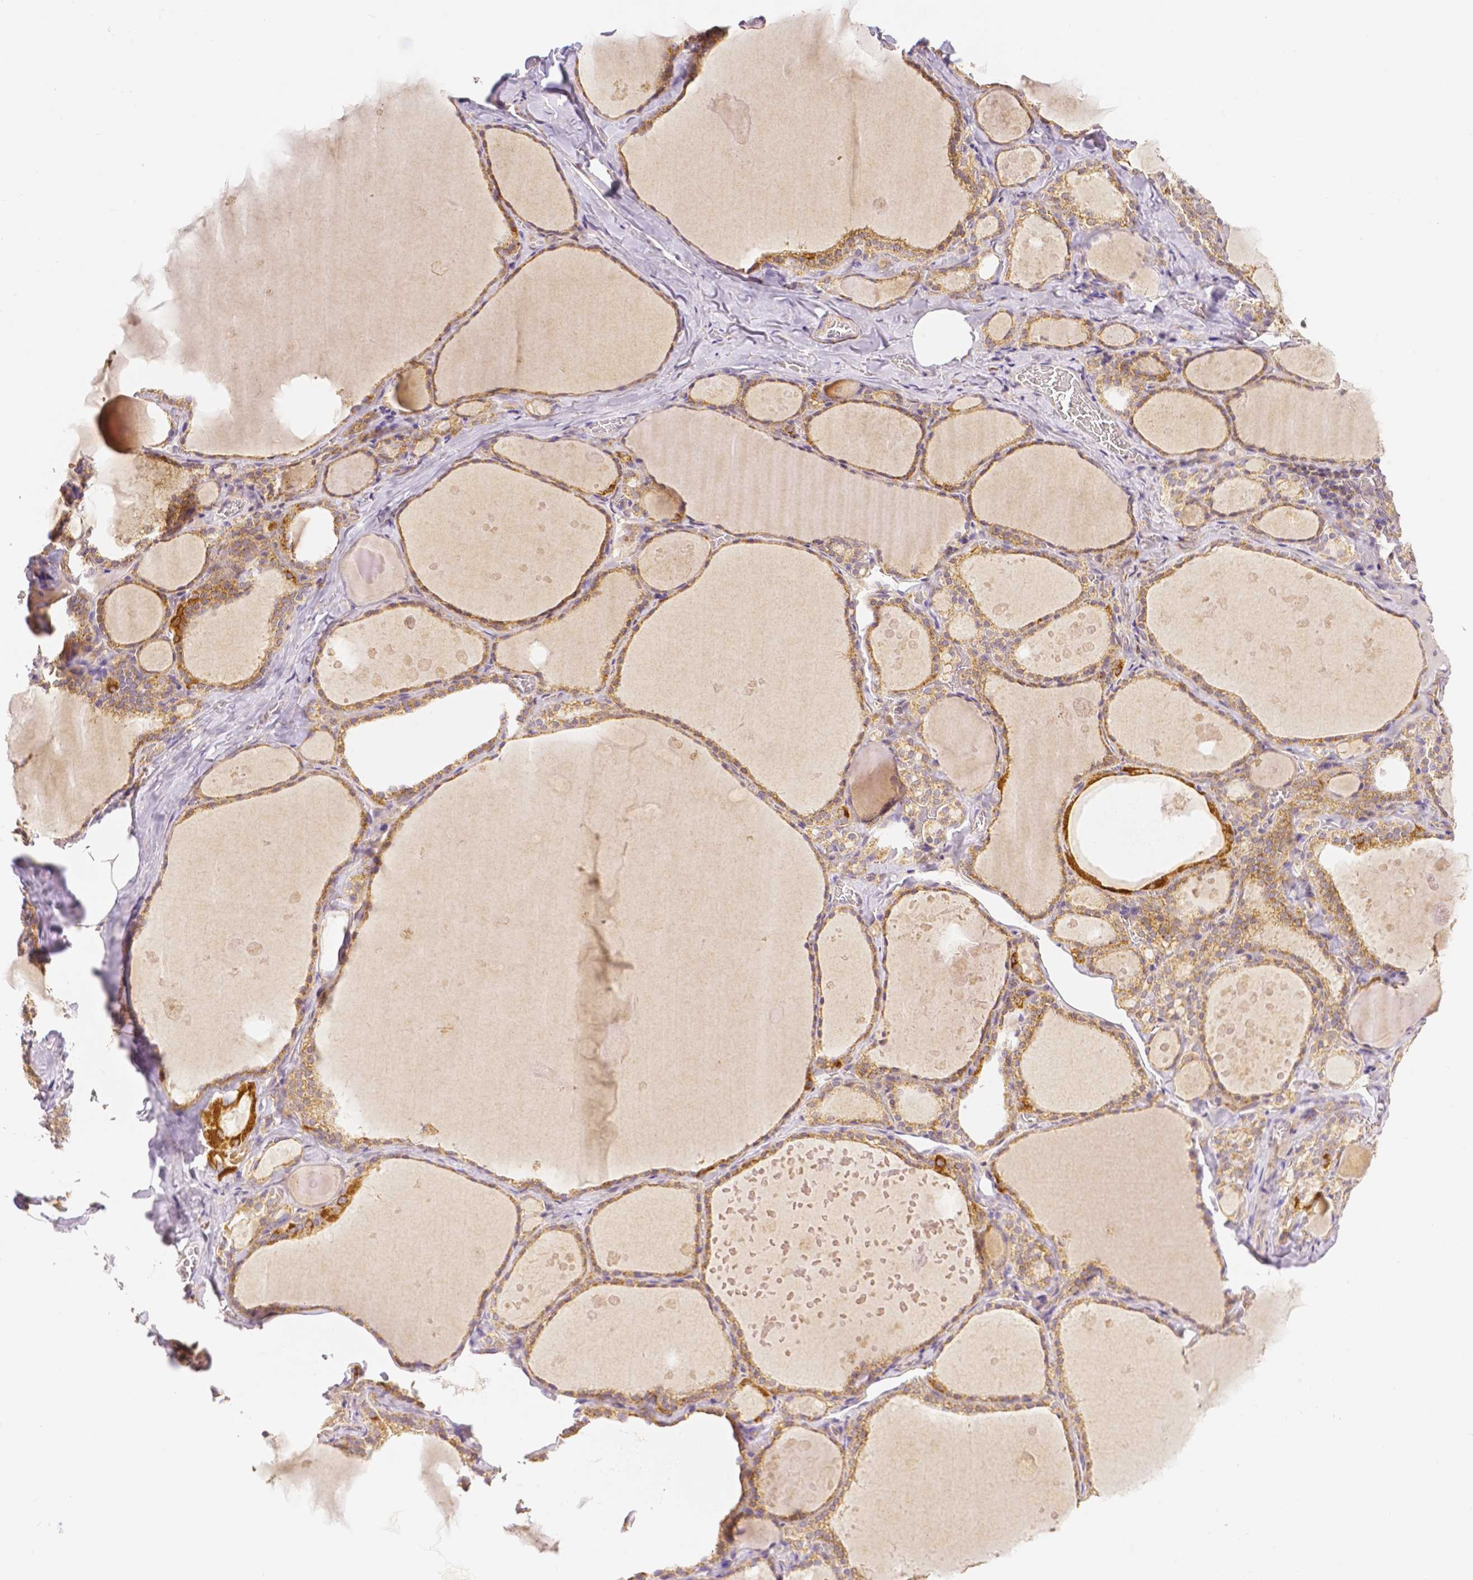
{"staining": {"intensity": "strong", "quantity": ">75%", "location": "cytoplasmic/membranous"}, "tissue": "thyroid gland", "cell_type": "Glandular cells", "image_type": "normal", "snomed": [{"axis": "morphology", "description": "Normal tissue, NOS"}, {"axis": "topography", "description": "Thyroid gland"}], "caption": "High-power microscopy captured an immunohistochemistry (IHC) micrograph of benign thyroid gland, revealing strong cytoplasmic/membranous expression in about >75% of glandular cells.", "gene": "RHOT1", "patient": {"sex": "male", "age": 56}}